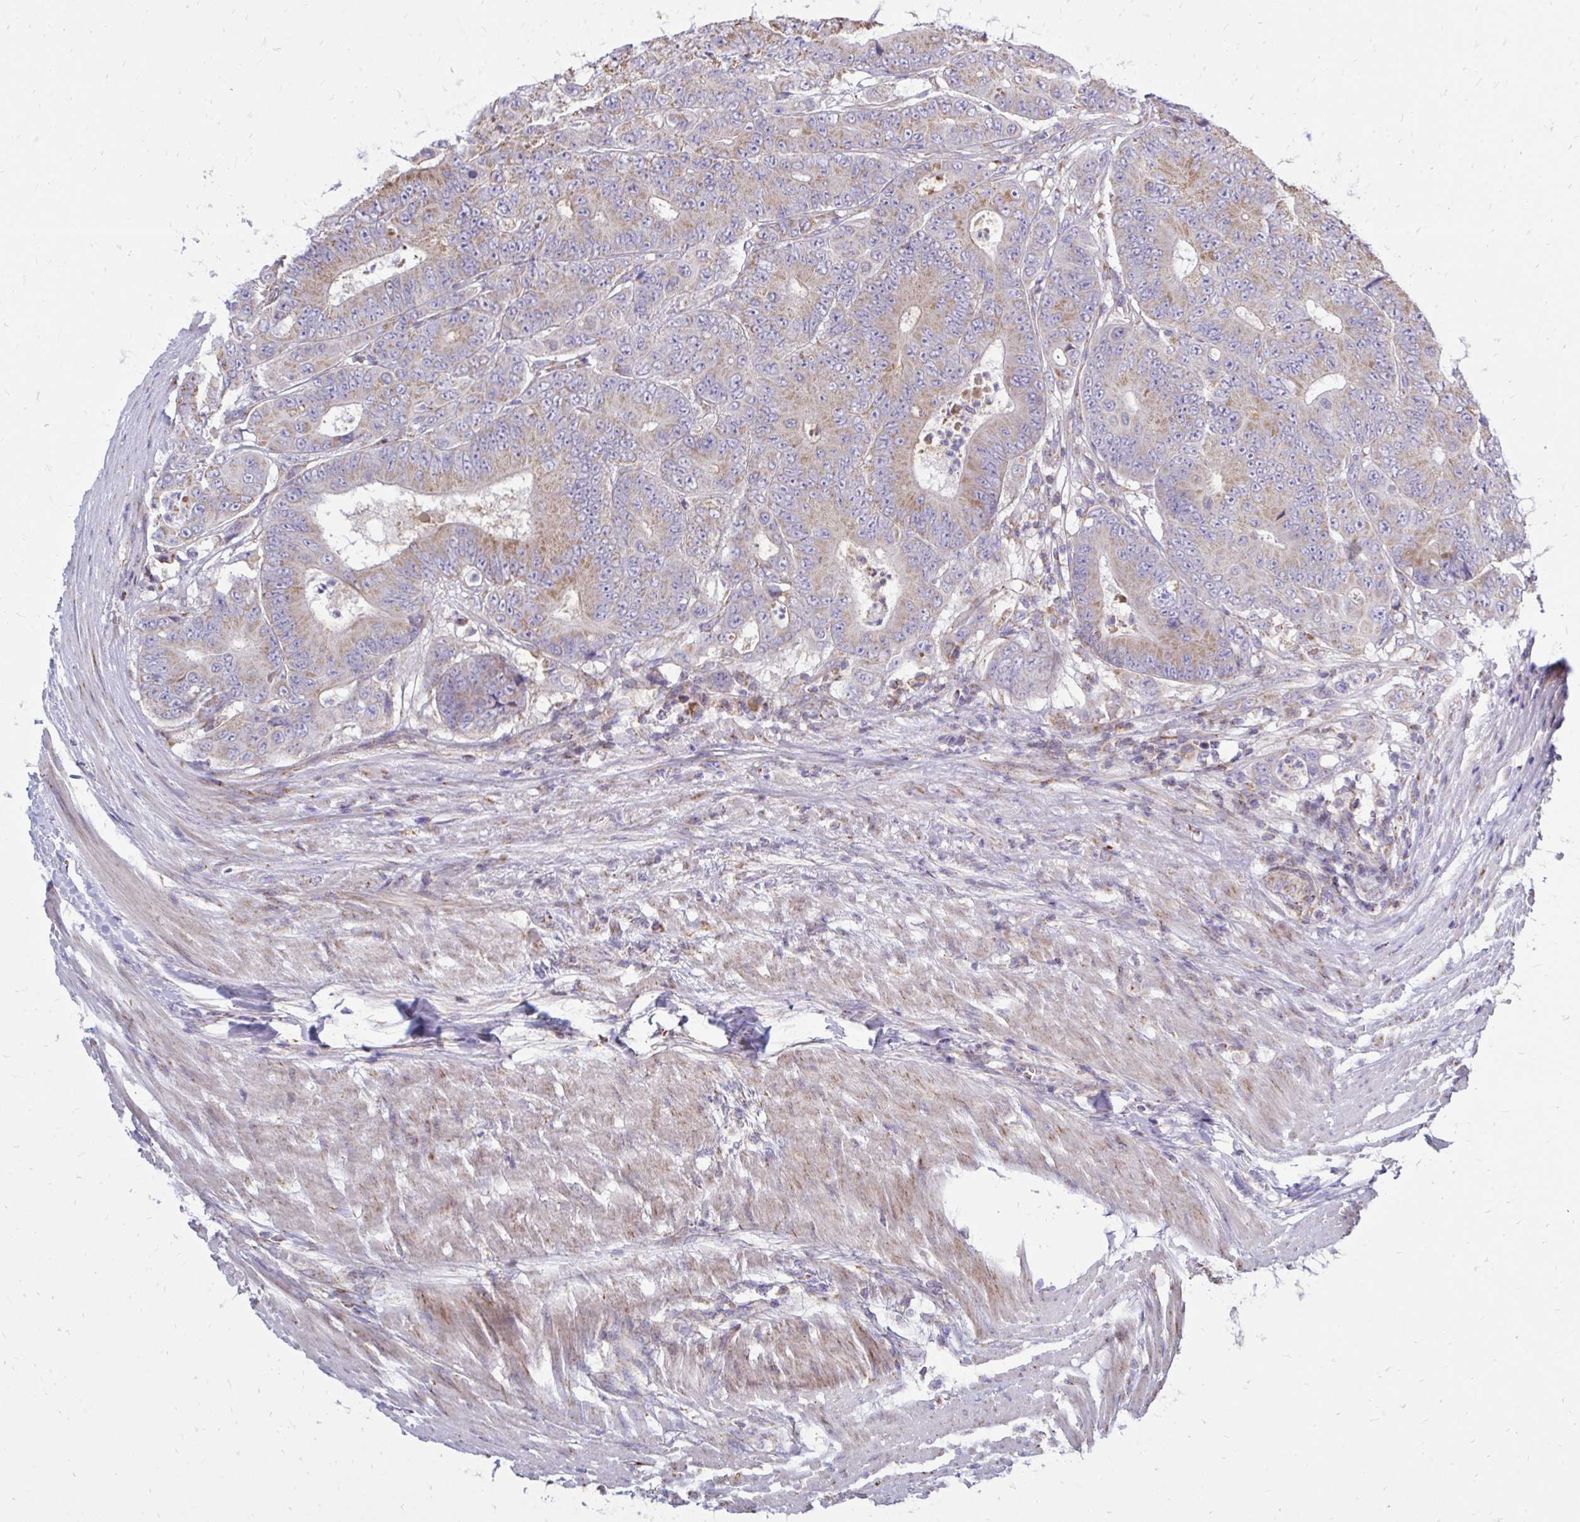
{"staining": {"intensity": "moderate", "quantity": ">75%", "location": "cytoplasmic/membranous"}, "tissue": "colorectal cancer", "cell_type": "Tumor cells", "image_type": "cancer", "snomed": [{"axis": "morphology", "description": "Adenocarcinoma, NOS"}, {"axis": "topography", "description": "Colon"}], "caption": "About >75% of tumor cells in adenocarcinoma (colorectal) reveal moderate cytoplasmic/membranous protein expression as visualized by brown immunohistochemical staining.", "gene": "OR10R2", "patient": {"sex": "female", "age": 48}}